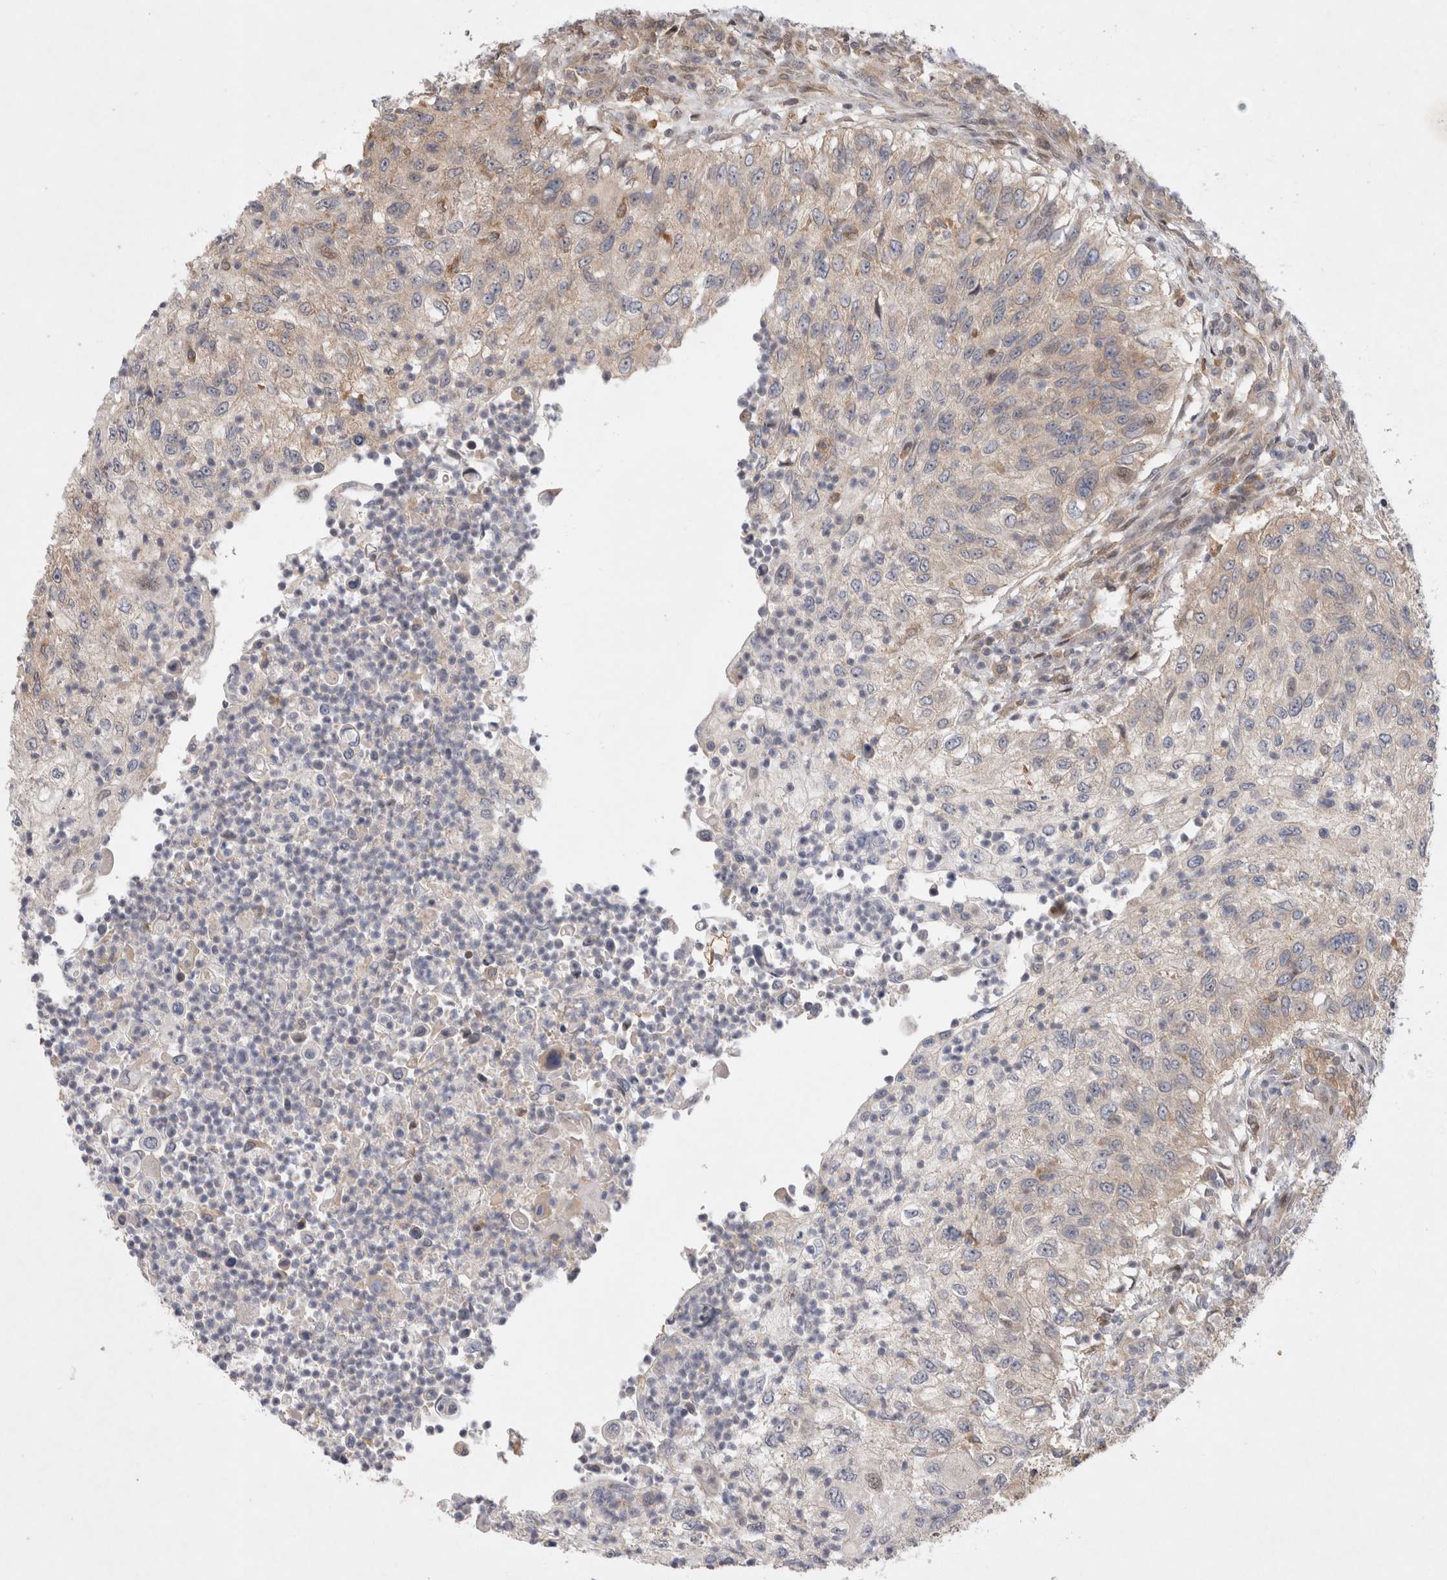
{"staining": {"intensity": "negative", "quantity": "none", "location": "none"}, "tissue": "urothelial cancer", "cell_type": "Tumor cells", "image_type": "cancer", "snomed": [{"axis": "morphology", "description": "Urothelial carcinoma, High grade"}, {"axis": "topography", "description": "Urinary bladder"}], "caption": "Immunohistochemical staining of urothelial carcinoma (high-grade) reveals no significant expression in tumor cells.", "gene": "HTT", "patient": {"sex": "female", "age": 60}}